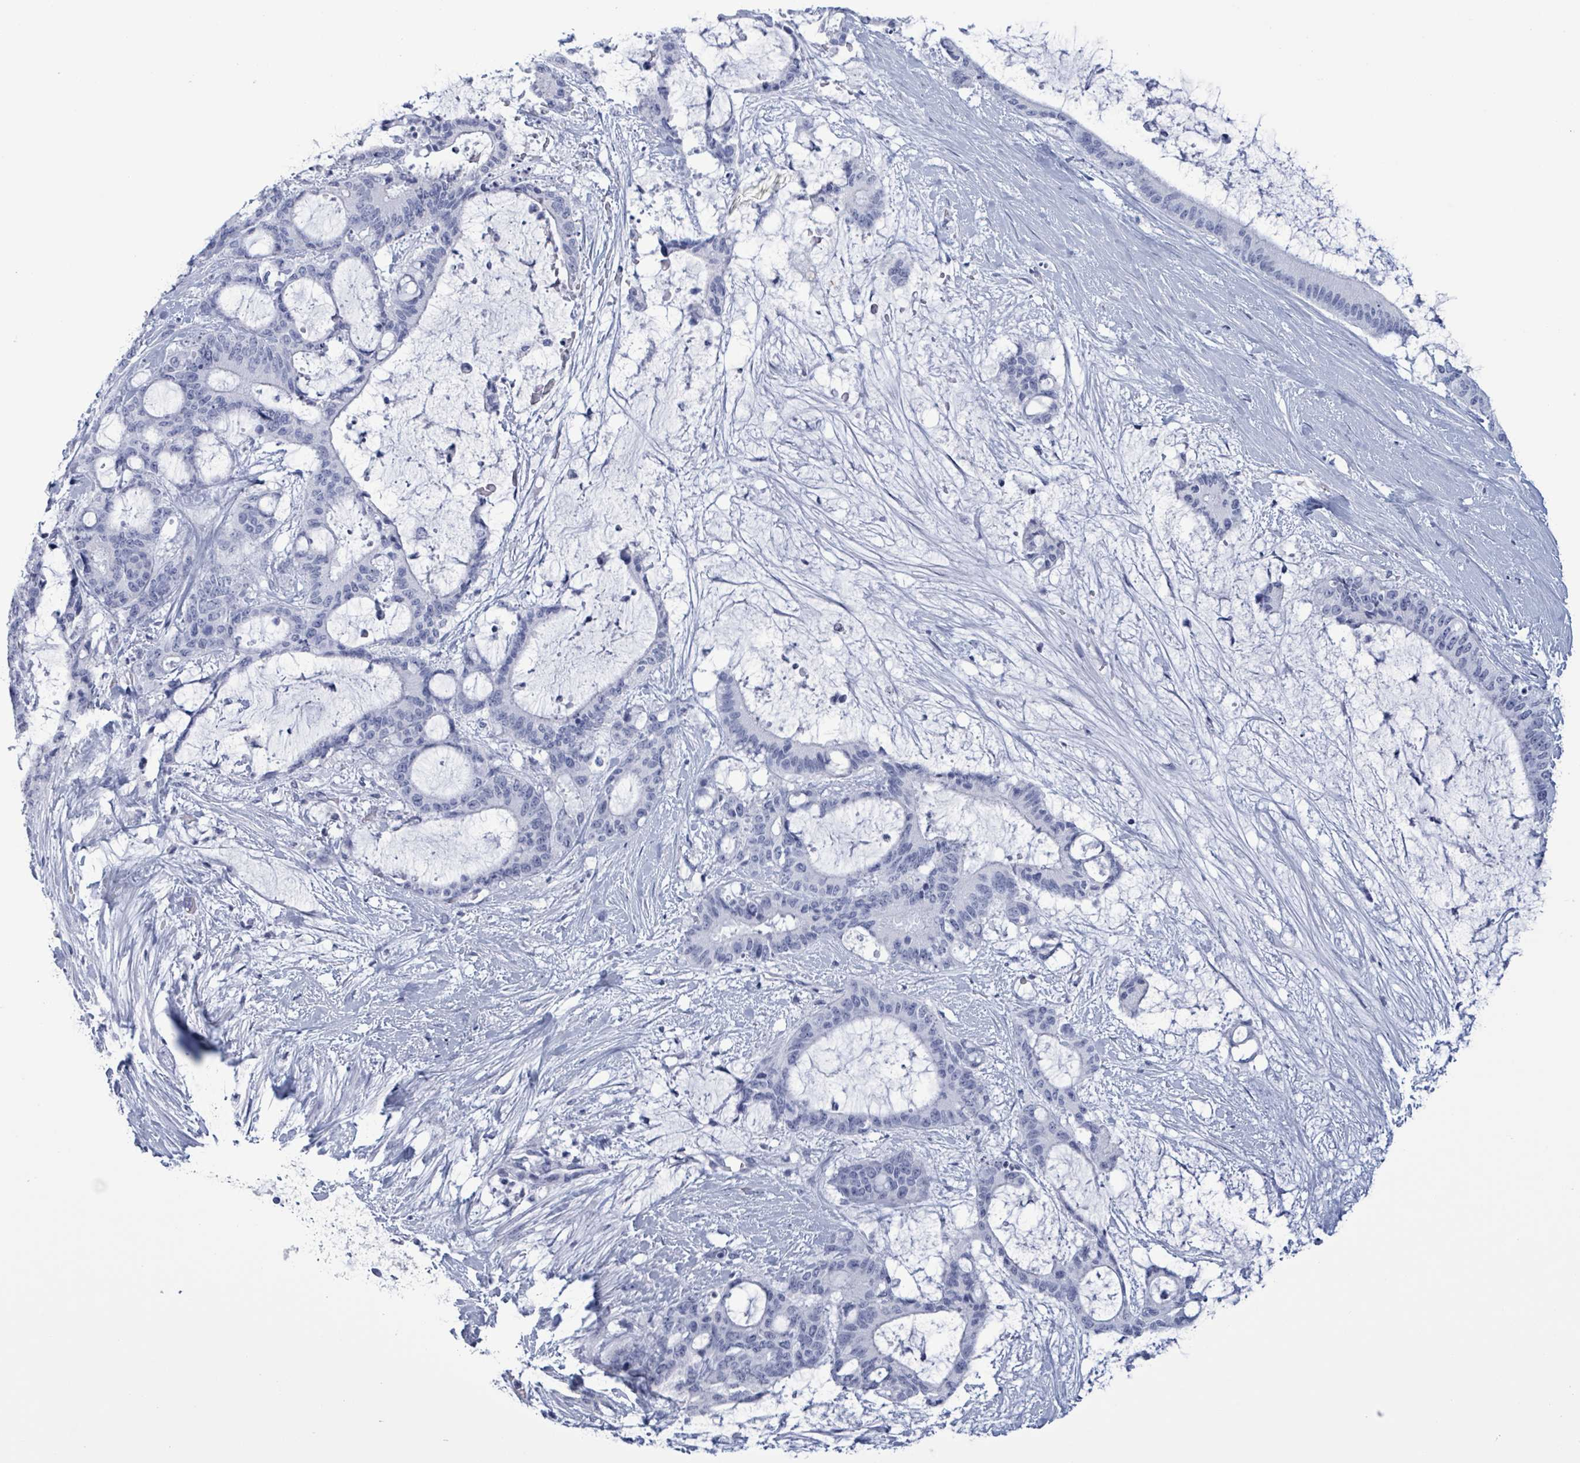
{"staining": {"intensity": "negative", "quantity": "none", "location": "none"}, "tissue": "liver cancer", "cell_type": "Tumor cells", "image_type": "cancer", "snomed": [{"axis": "morphology", "description": "Normal tissue, NOS"}, {"axis": "morphology", "description": "Cholangiocarcinoma"}, {"axis": "topography", "description": "Liver"}, {"axis": "topography", "description": "Peripheral nerve tissue"}], "caption": "Immunohistochemistry (IHC) photomicrograph of human liver cancer (cholangiocarcinoma) stained for a protein (brown), which demonstrates no positivity in tumor cells.", "gene": "NKX2-1", "patient": {"sex": "female", "age": 73}}